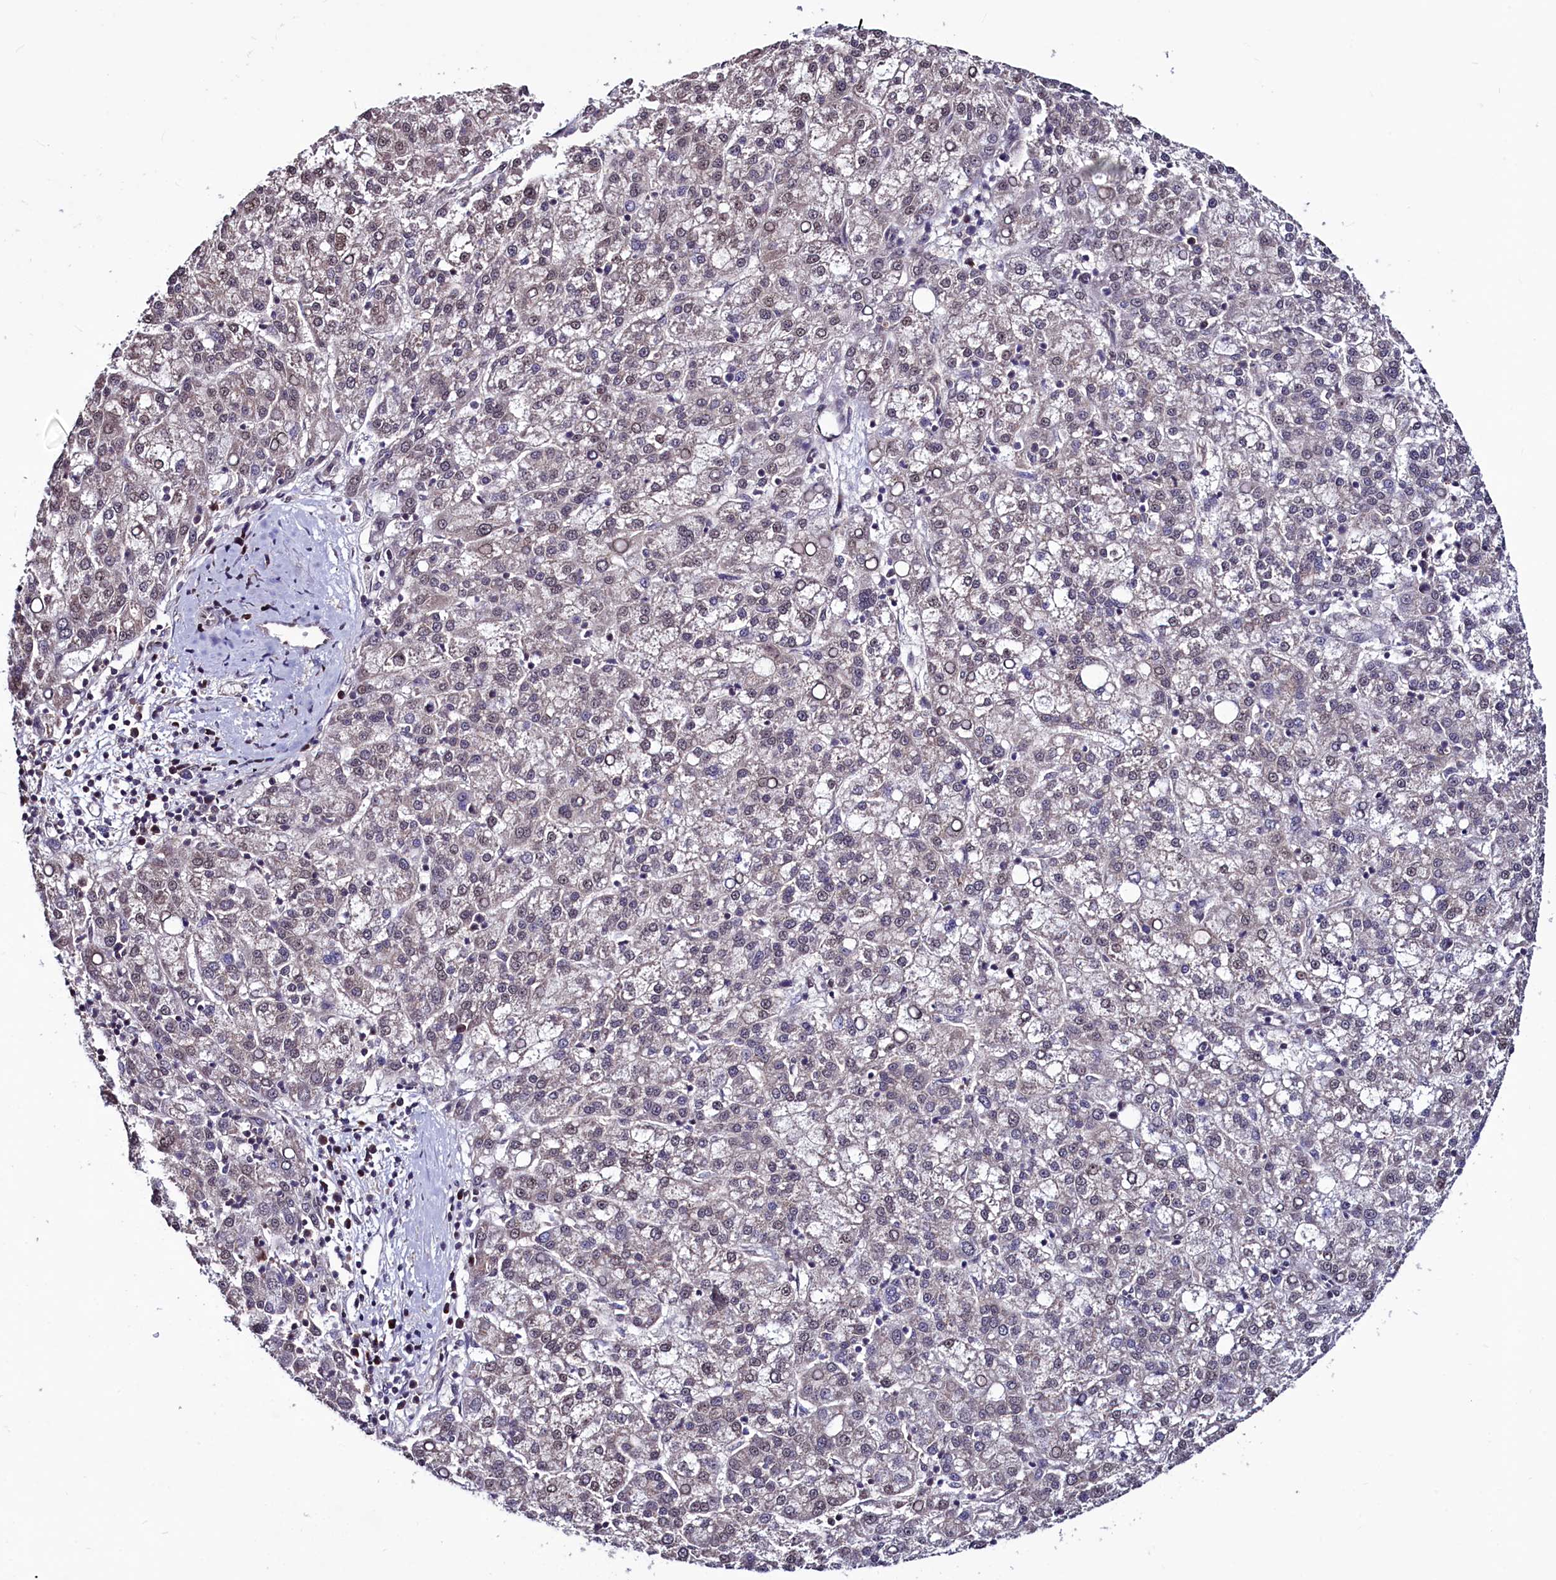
{"staining": {"intensity": "weak", "quantity": "<25%", "location": "nuclear"}, "tissue": "liver cancer", "cell_type": "Tumor cells", "image_type": "cancer", "snomed": [{"axis": "morphology", "description": "Carcinoma, Hepatocellular, NOS"}, {"axis": "topography", "description": "Liver"}], "caption": "Tumor cells show no significant protein expression in liver cancer.", "gene": "SEC24C", "patient": {"sex": "female", "age": 58}}